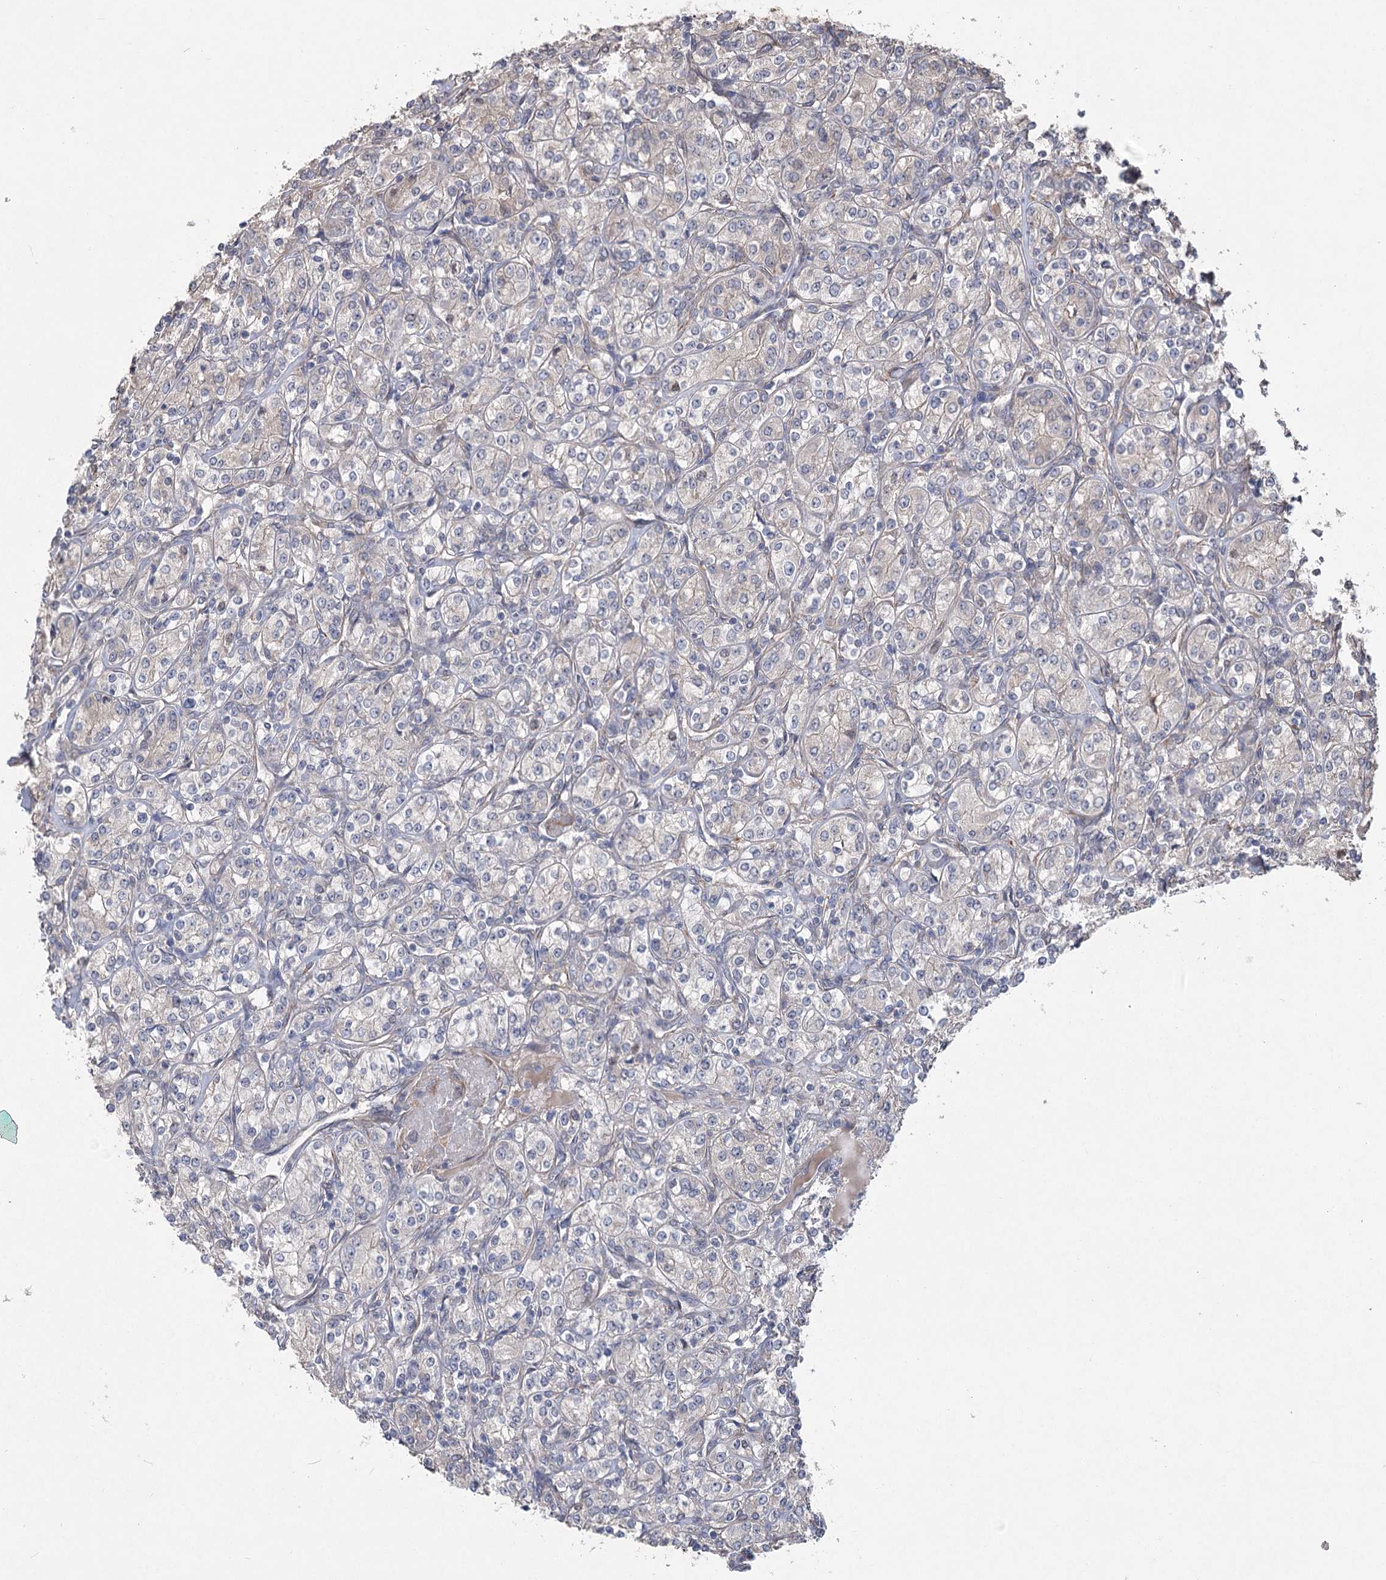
{"staining": {"intensity": "negative", "quantity": "none", "location": "none"}, "tissue": "renal cancer", "cell_type": "Tumor cells", "image_type": "cancer", "snomed": [{"axis": "morphology", "description": "Adenocarcinoma, NOS"}, {"axis": "topography", "description": "Kidney"}], "caption": "Renal cancer (adenocarcinoma) stained for a protein using IHC reveals no positivity tumor cells.", "gene": "RWDD4", "patient": {"sex": "male", "age": 77}}